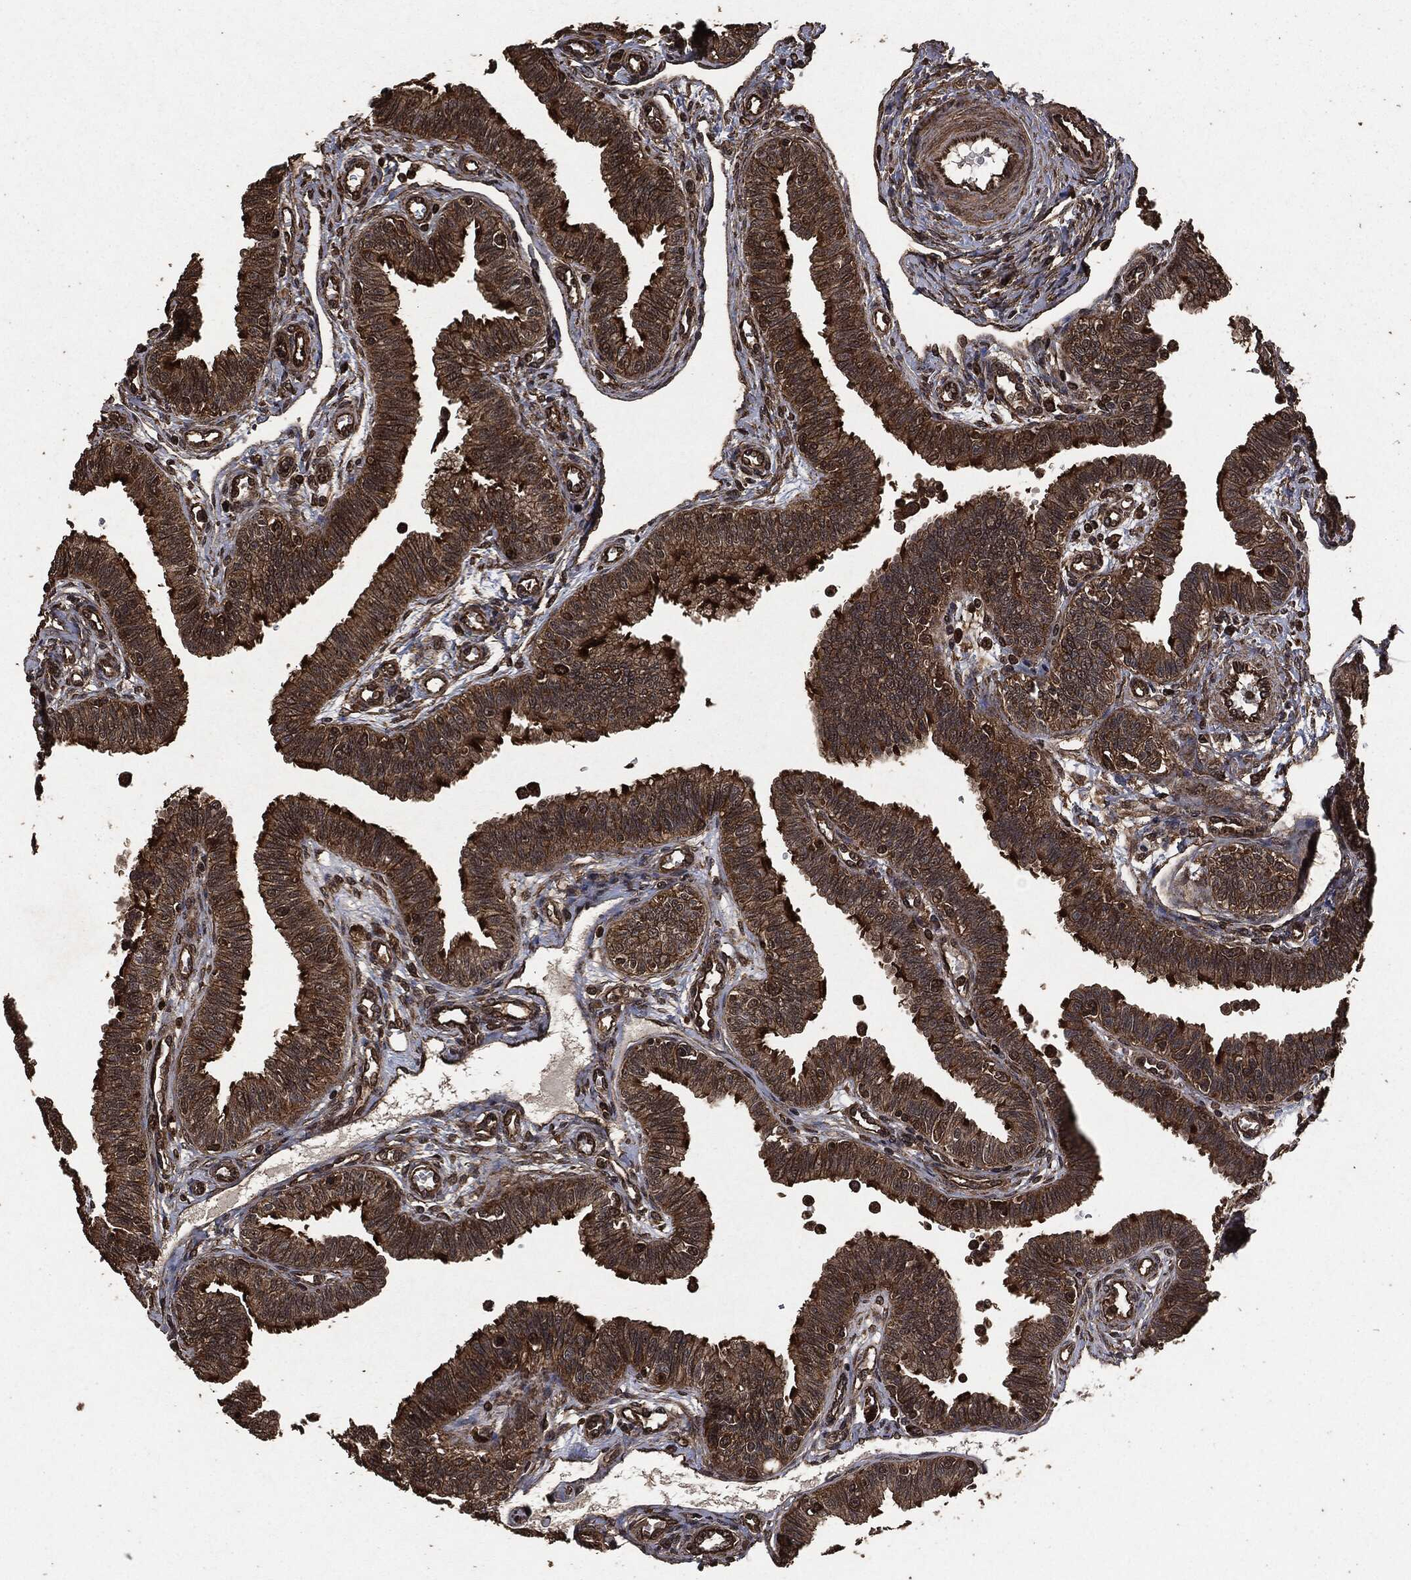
{"staining": {"intensity": "strong", "quantity": "25%-75%", "location": "cytoplasmic/membranous"}, "tissue": "fallopian tube", "cell_type": "Glandular cells", "image_type": "normal", "snomed": [{"axis": "morphology", "description": "Normal tissue, NOS"}, {"axis": "topography", "description": "Fallopian tube"}], "caption": "An immunohistochemistry image of unremarkable tissue is shown. Protein staining in brown labels strong cytoplasmic/membranous positivity in fallopian tube within glandular cells. The staining was performed using DAB to visualize the protein expression in brown, while the nuclei were stained in blue with hematoxylin (Magnification: 20x).", "gene": "HRAS", "patient": {"sex": "female", "age": 36}}